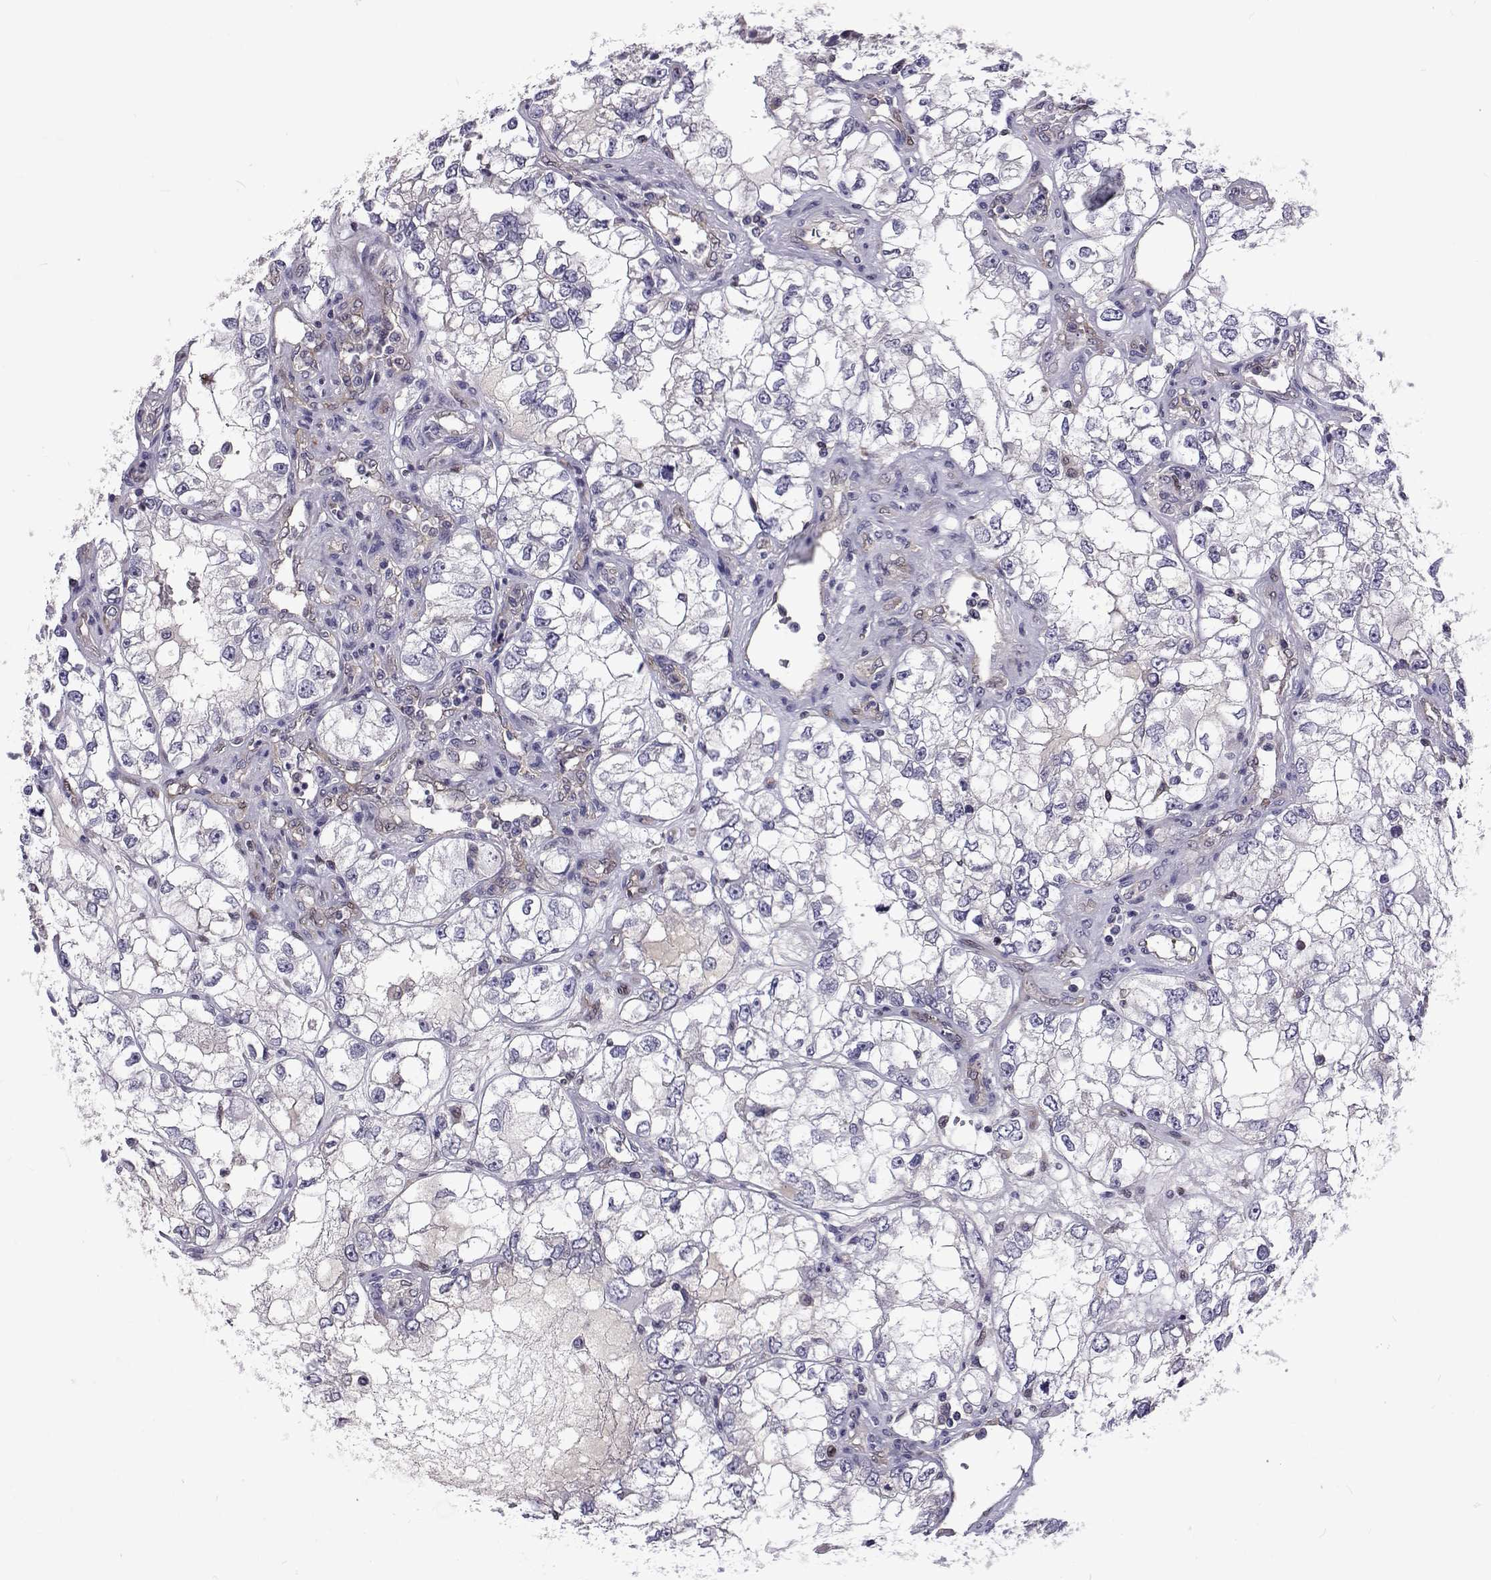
{"staining": {"intensity": "negative", "quantity": "none", "location": "none"}, "tissue": "renal cancer", "cell_type": "Tumor cells", "image_type": "cancer", "snomed": [{"axis": "morphology", "description": "Adenocarcinoma, NOS"}, {"axis": "topography", "description": "Kidney"}], "caption": "Tumor cells show no significant protein staining in renal cancer (adenocarcinoma). (DAB (3,3'-diaminobenzidine) immunohistochemistry (IHC) visualized using brightfield microscopy, high magnification).", "gene": "TCF15", "patient": {"sex": "female", "age": 59}}